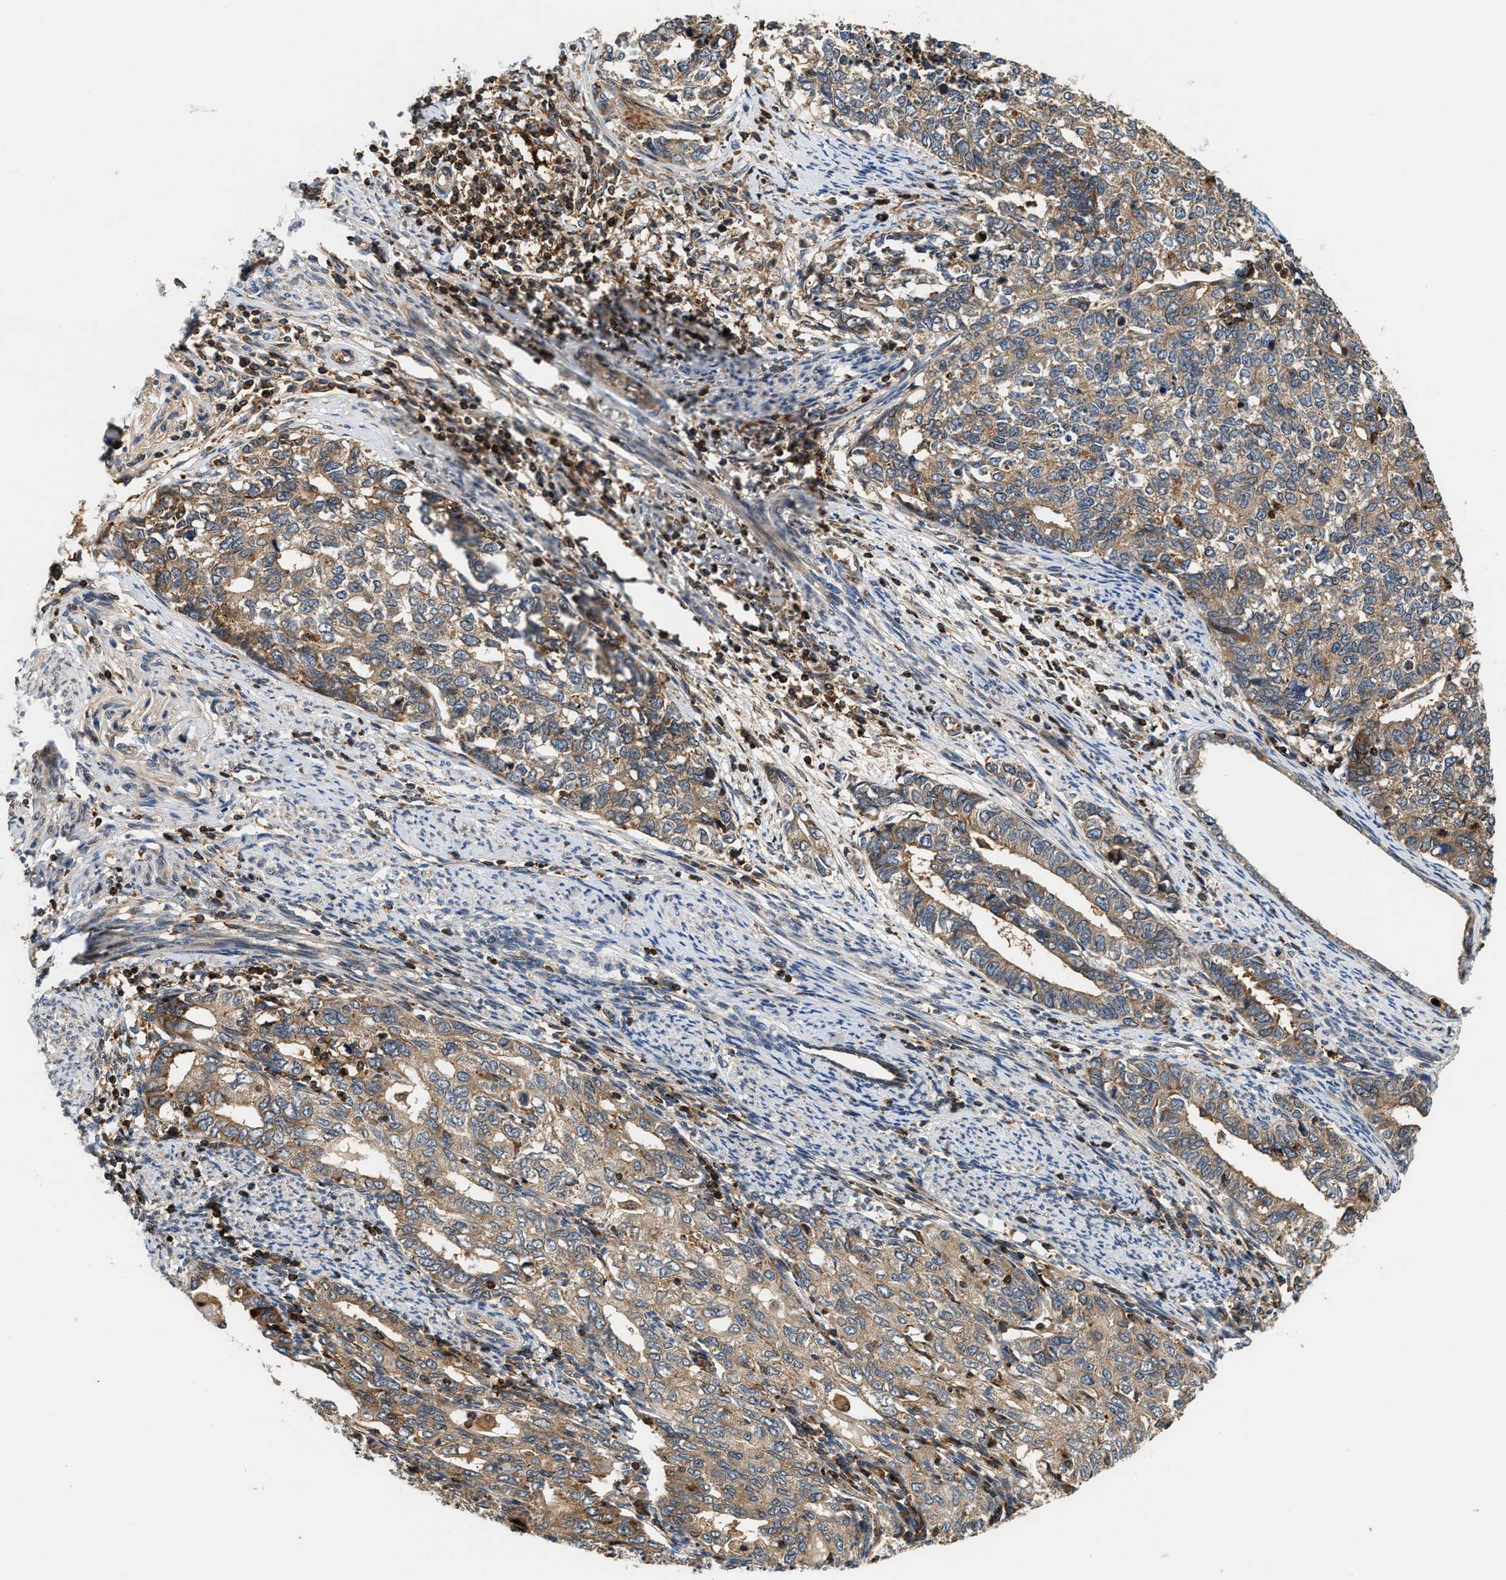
{"staining": {"intensity": "moderate", "quantity": ">75%", "location": "cytoplasmic/membranous"}, "tissue": "cervical cancer", "cell_type": "Tumor cells", "image_type": "cancer", "snomed": [{"axis": "morphology", "description": "Squamous cell carcinoma, NOS"}, {"axis": "topography", "description": "Cervix"}], "caption": "Protein expression analysis of cervical squamous cell carcinoma demonstrates moderate cytoplasmic/membranous staining in about >75% of tumor cells.", "gene": "SNX5", "patient": {"sex": "female", "age": 63}}